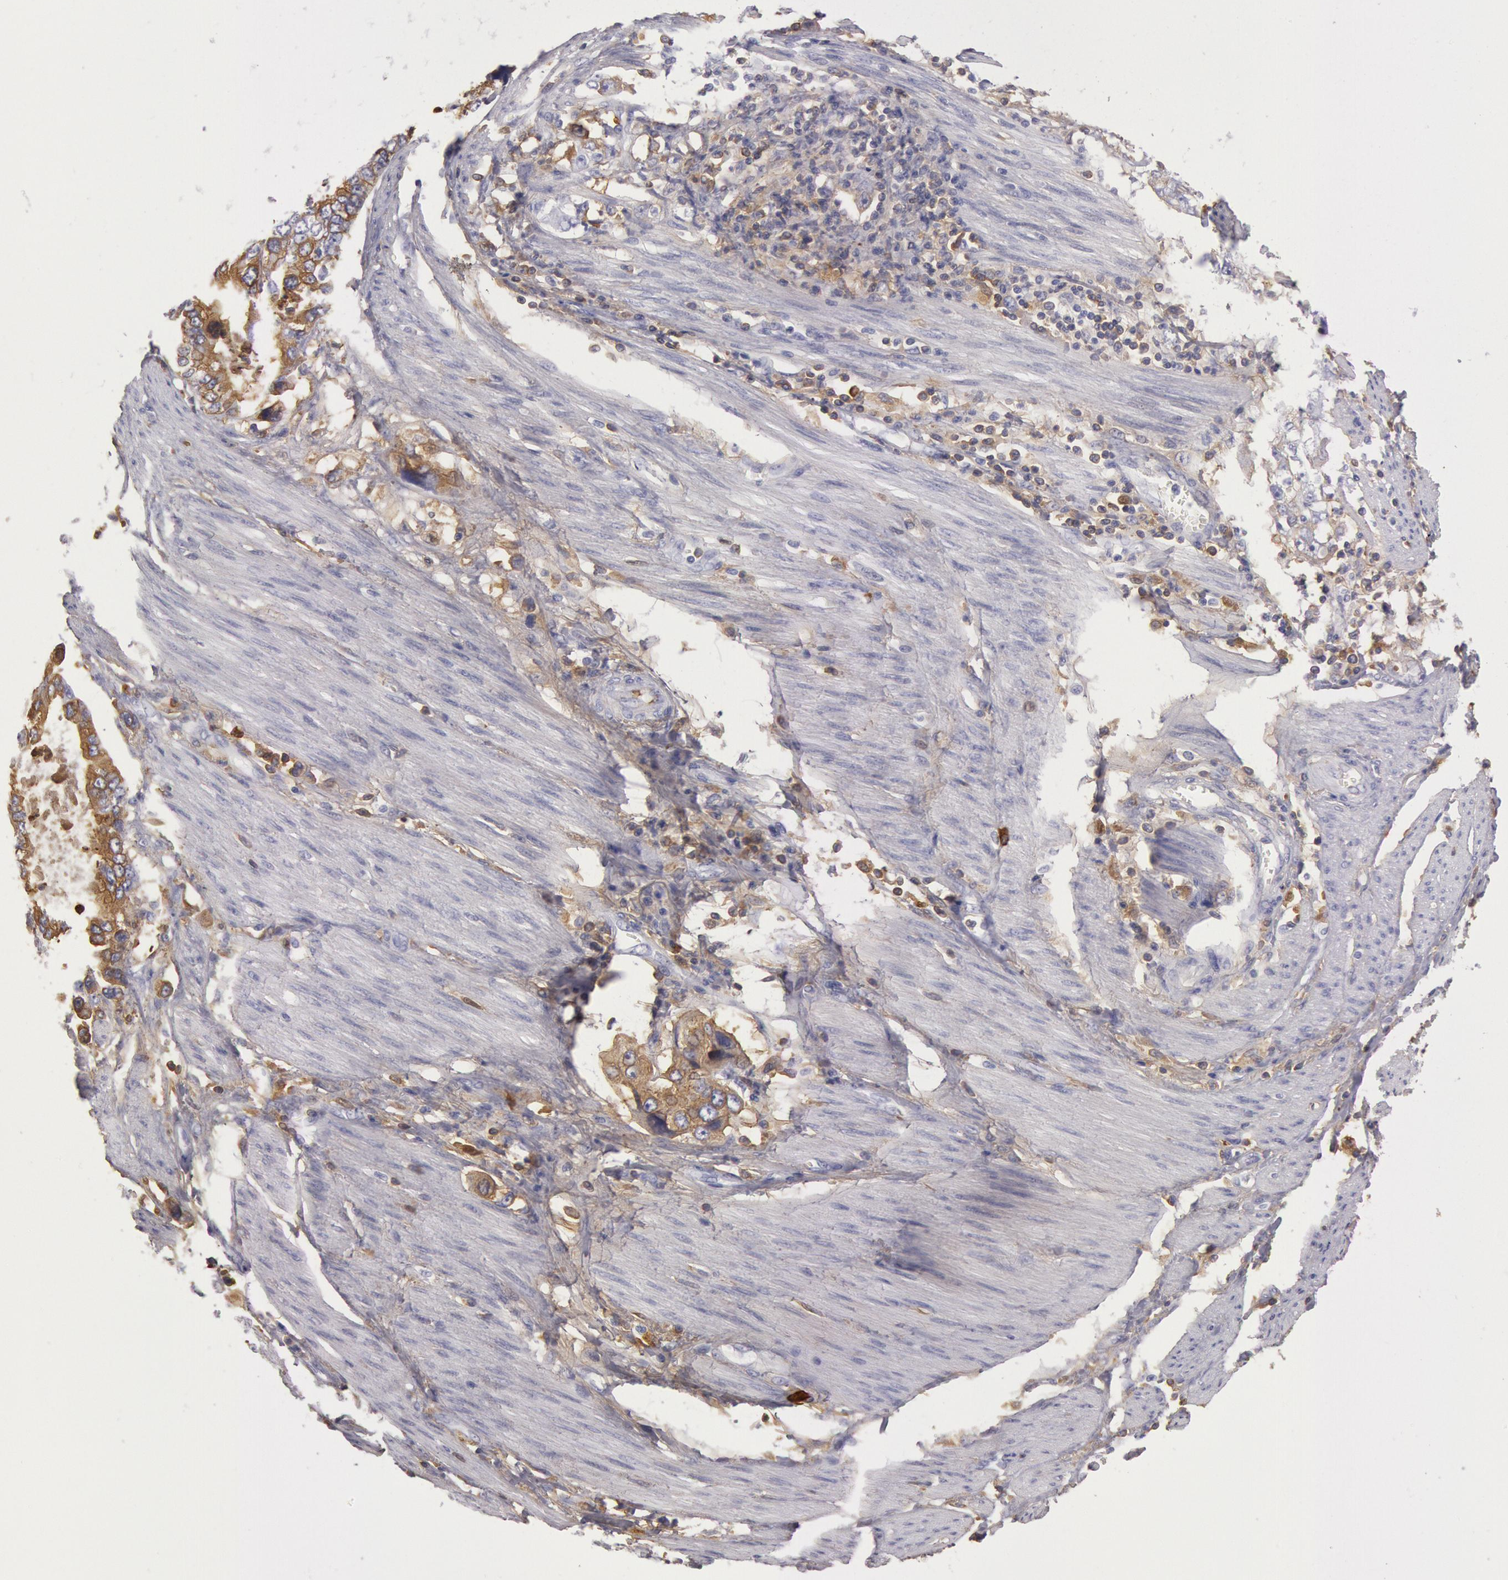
{"staining": {"intensity": "weak", "quantity": "25%-75%", "location": "cytoplasmic/membranous"}, "tissue": "stomach cancer", "cell_type": "Tumor cells", "image_type": "cancer", "snomed": [{"axis": "morphology", "description": "Adenocarcinoma, NOS"}, {"axis": "topography", "description": "Pancreas"}, {"axis": "topography", "description": "Stomach, upper"}], "caption": "This is an image of immunohistochemistry staining of stomach cancer (adenocarcinoma), which shows weak staining in the cytoplasmic/membranous of tumor cells.", "gene": "IGHG1", "patient": {"sex": "male", "age": 77}}